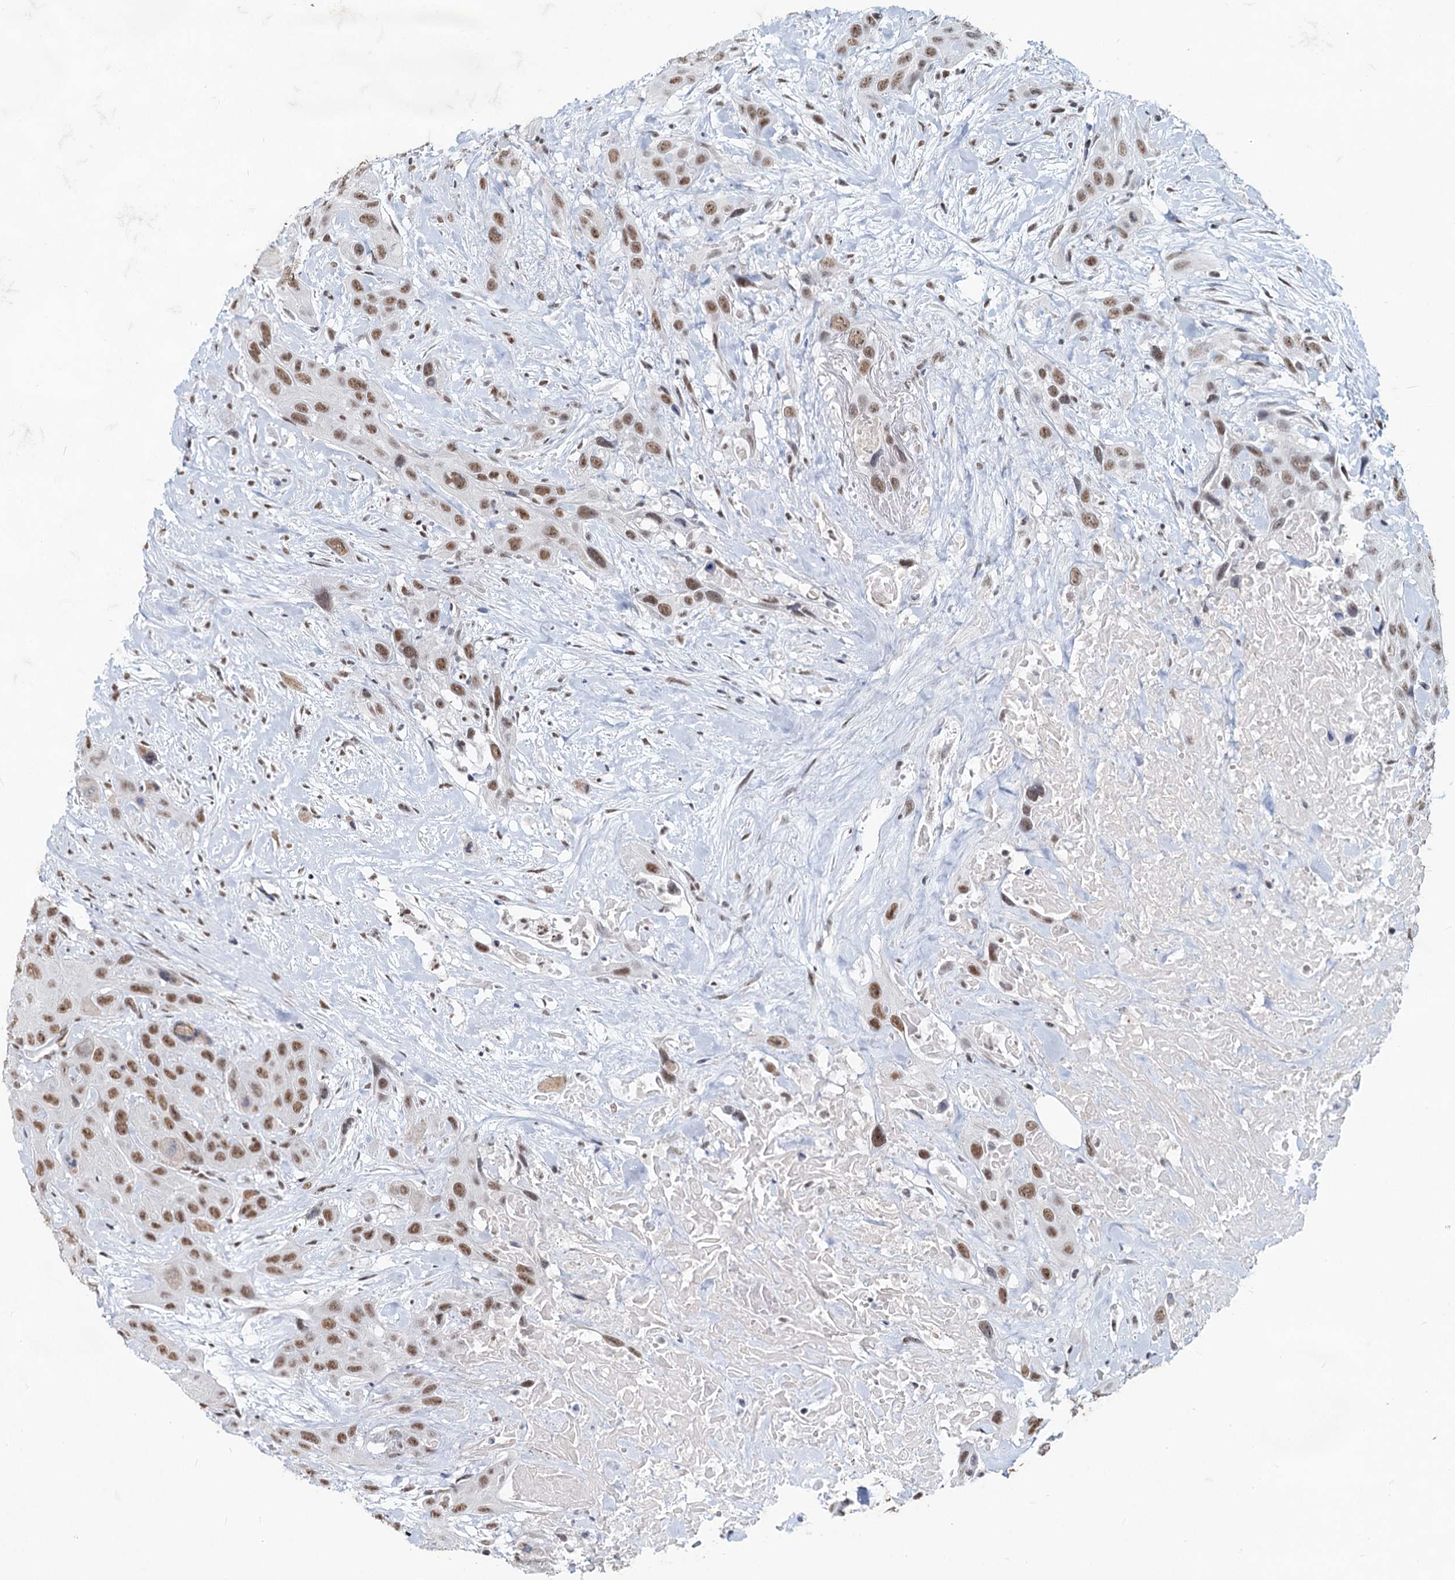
{"staining": {"intensity": "moderate", "quantity": ">75%", "location": "nuclear"}, "tissue": "head and neck cancer", "cell_type": "Tumor cells", "image_type": "cancer", "snomed": [{"axis": "morphology", "description": "Squamous cell carcinoma, NOS"}, {"axis": "topography", "description": "Head-Neck"}], "caption": "IHC of human head and neck cancer (squamous cell carcinoma) demonstrates medium levels of moderate nuclear staining in approximately >75% of tumor cells.", "gene": "METTL14", "patient": {"sex": "male", "age": 81}}